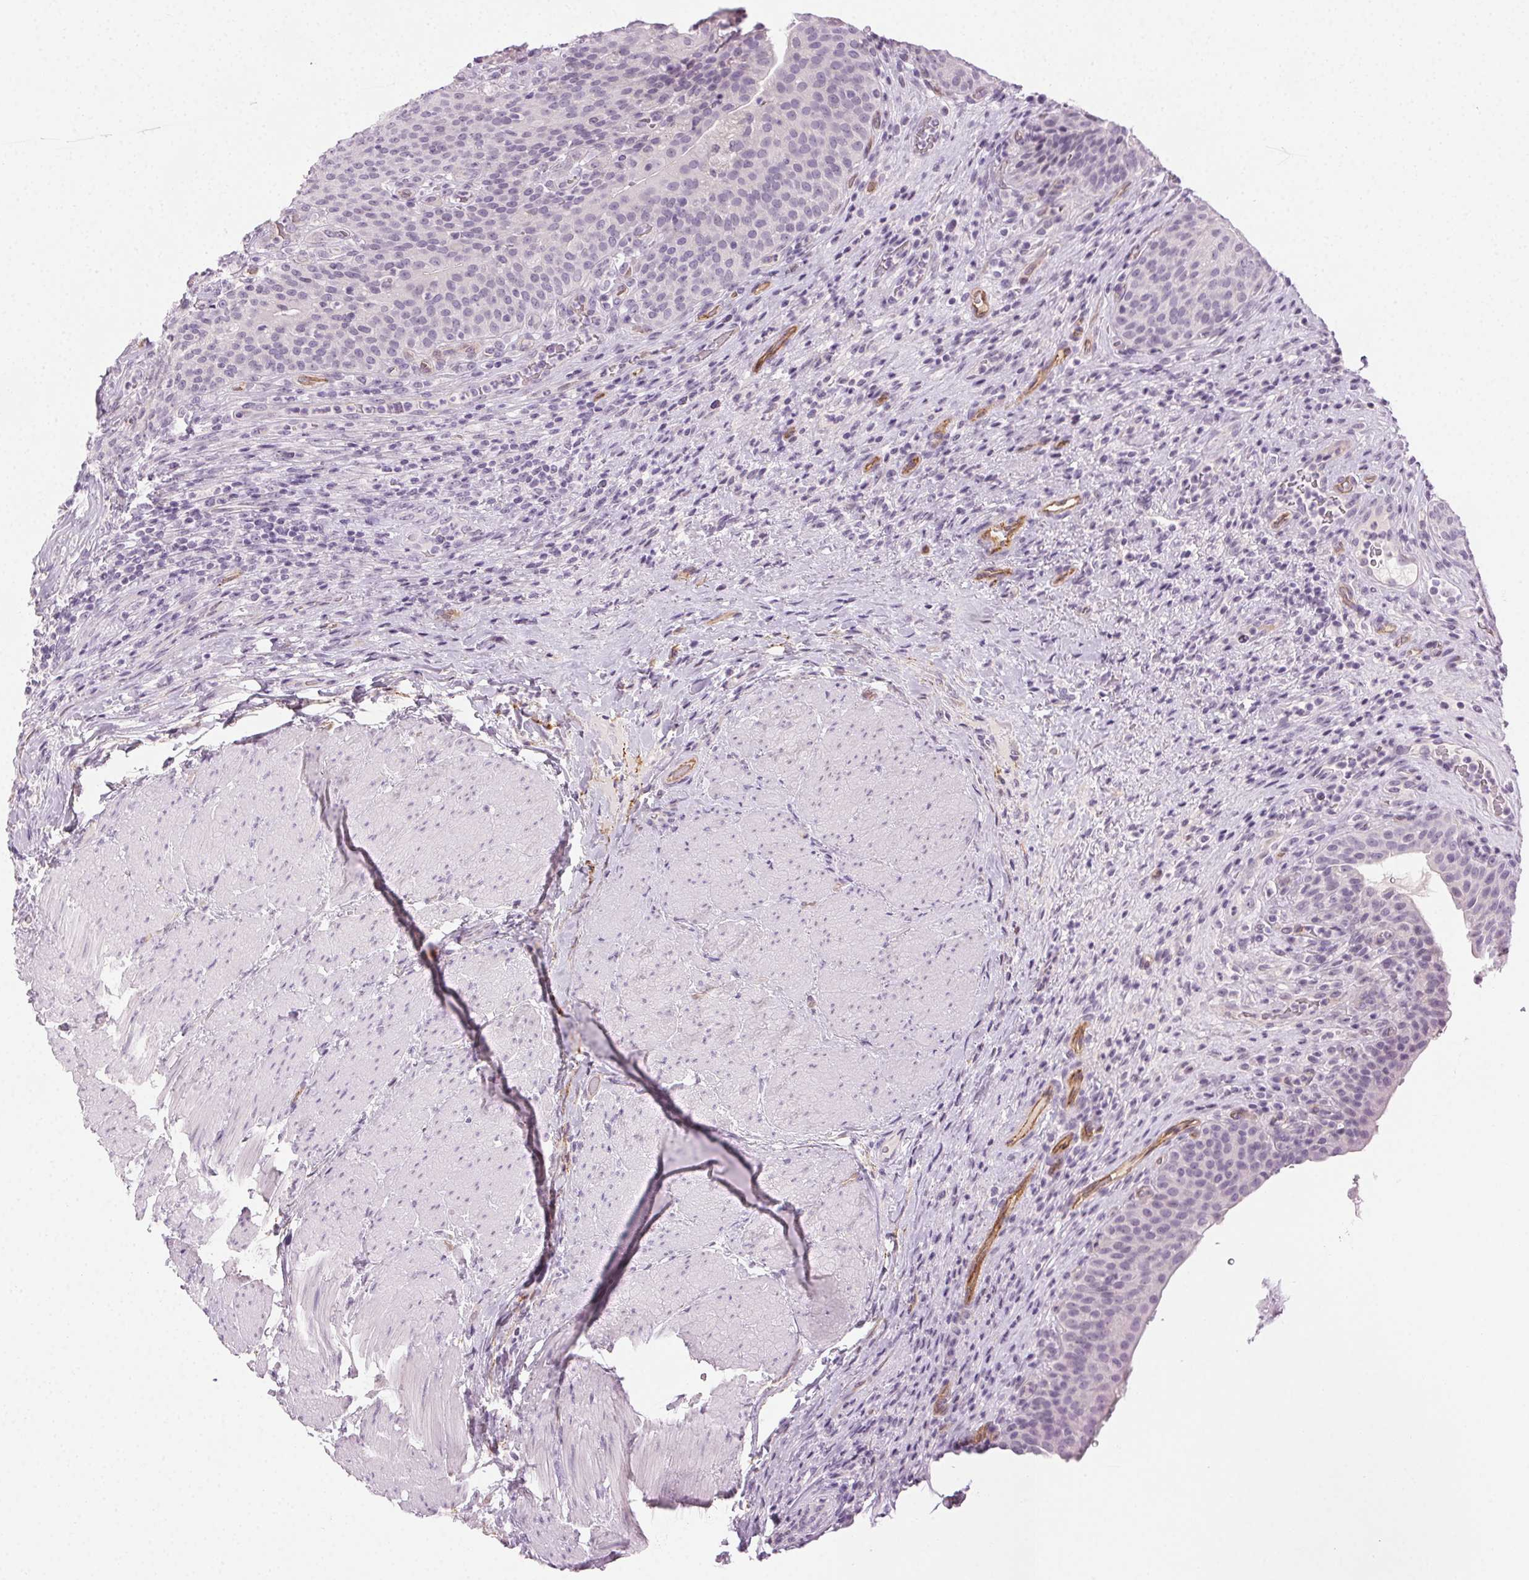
{"staining": {"intensity": "negative", "quantity": "none", "location": "none"}, "tissue": "urinary bladder", "cell_type": "Urothelial cells", "image_type": "normal", "snomed": [{"axis": "morphology", "description": "Normal tissue, NOS"}, {"axis": "topography", "description": "Urinary bladder"}, {"axis": "topography", "description": "Peripheral nerve tissue"}], "caption": "A micrograph of human urinary bladder is negative for staining in urothelial cells. (Brightfield microscopy of DAB immunohistochemistry (IHC) at high magnification).", "gene": "AIF1L", "patient": {"sex": "male", "age": 66}}